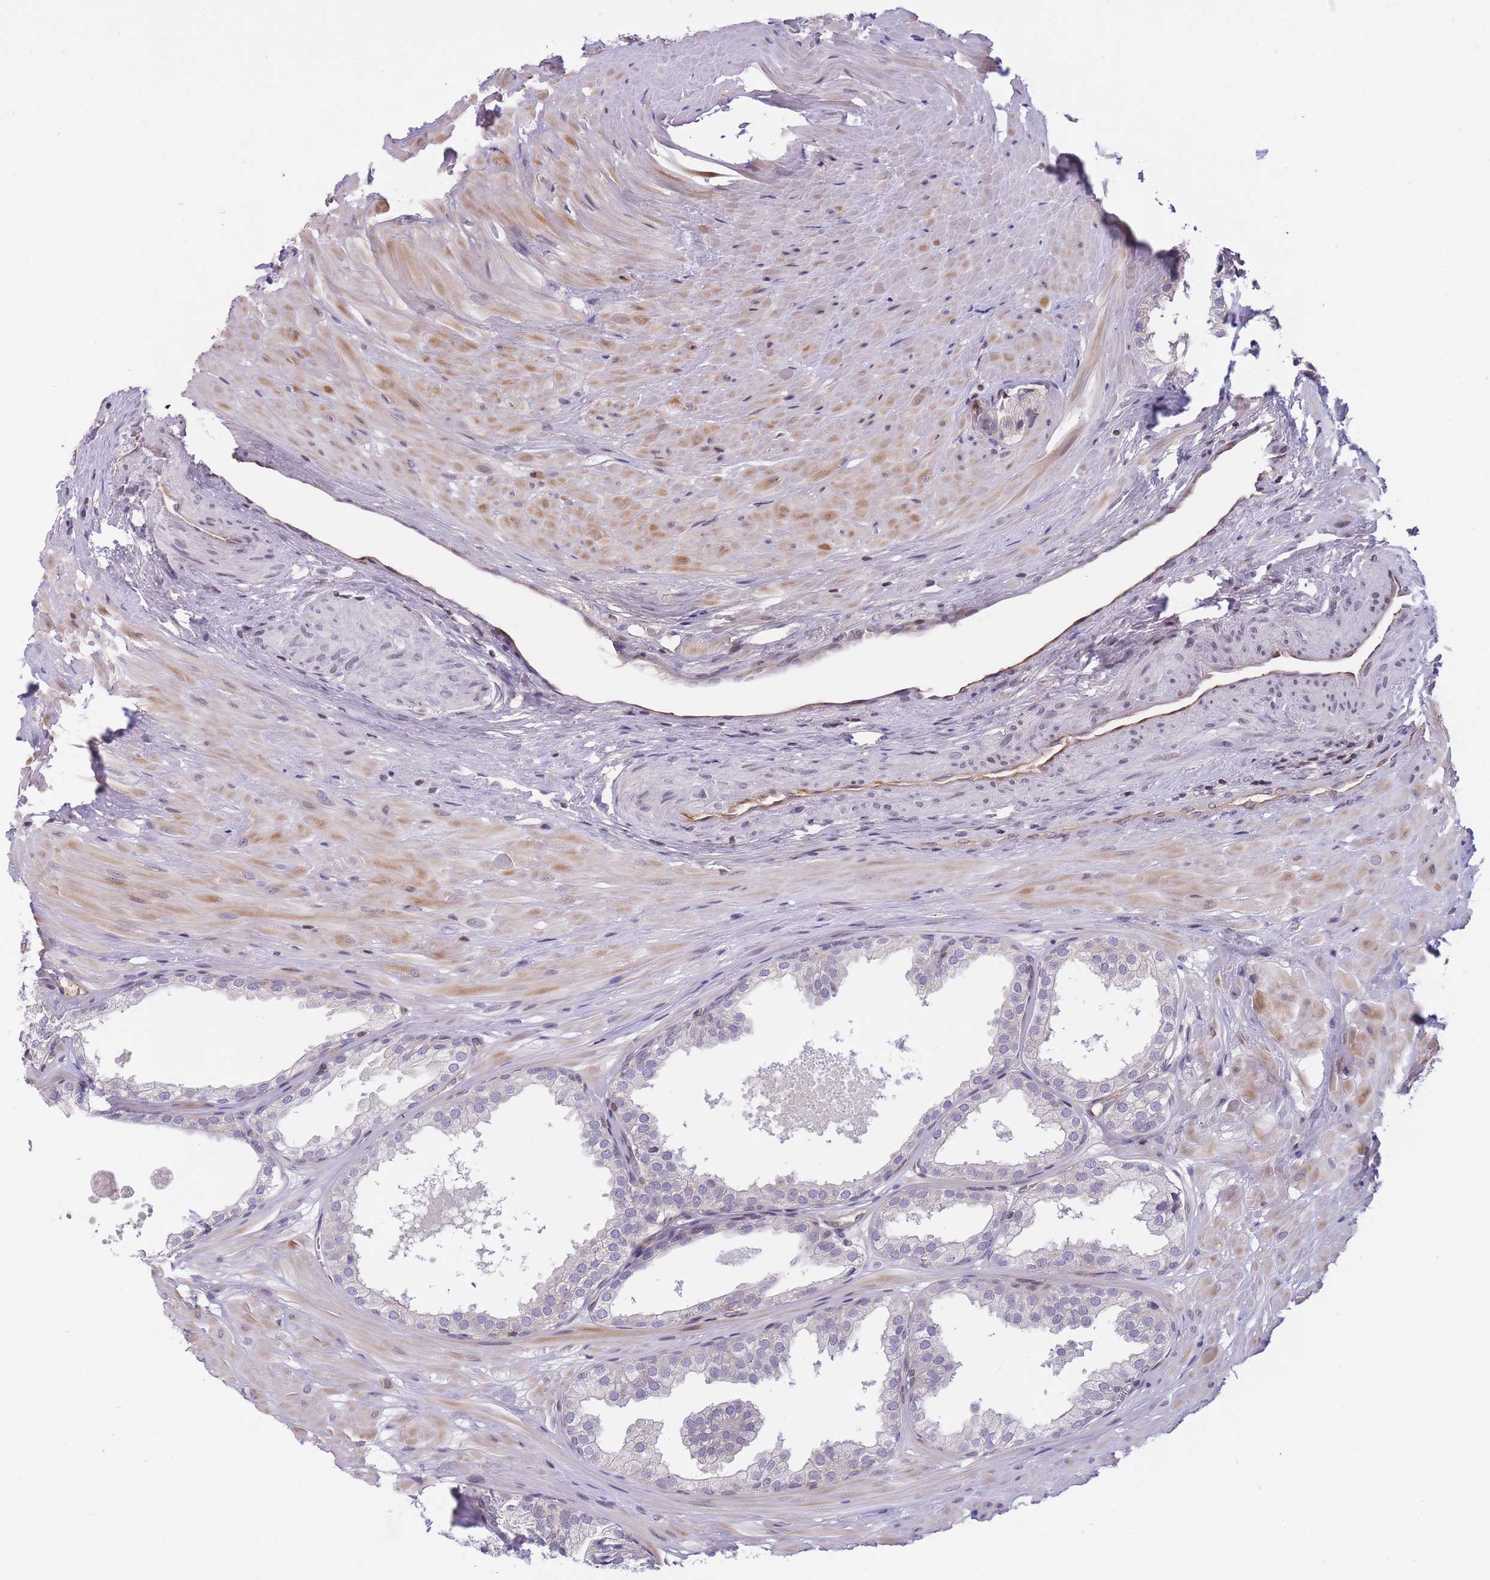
{"staining": {"intensity": "moderate", "quantity": "<25%", "location": "cytoplasmic/membranous,nuclear"}, "tissue": "prostate", "cell_type": "Glandular cells", "image_type": "normal", "snomed": [{"axis": "morphology", "description": "Normal tissue, NOS"}, {"axis": "topography", "description": "Prostate"}, {"axis": "topography", "description": "Peripheral nerve tissue"}], "caption": "Brown immunohistochemical staining in normal human prostate displays moderate cytoplasmic/membranous,nuclear expression in about <25% of glandular cells.", "gene": "SLC35F5", "patient": {"sex": "male", "age": 55}}